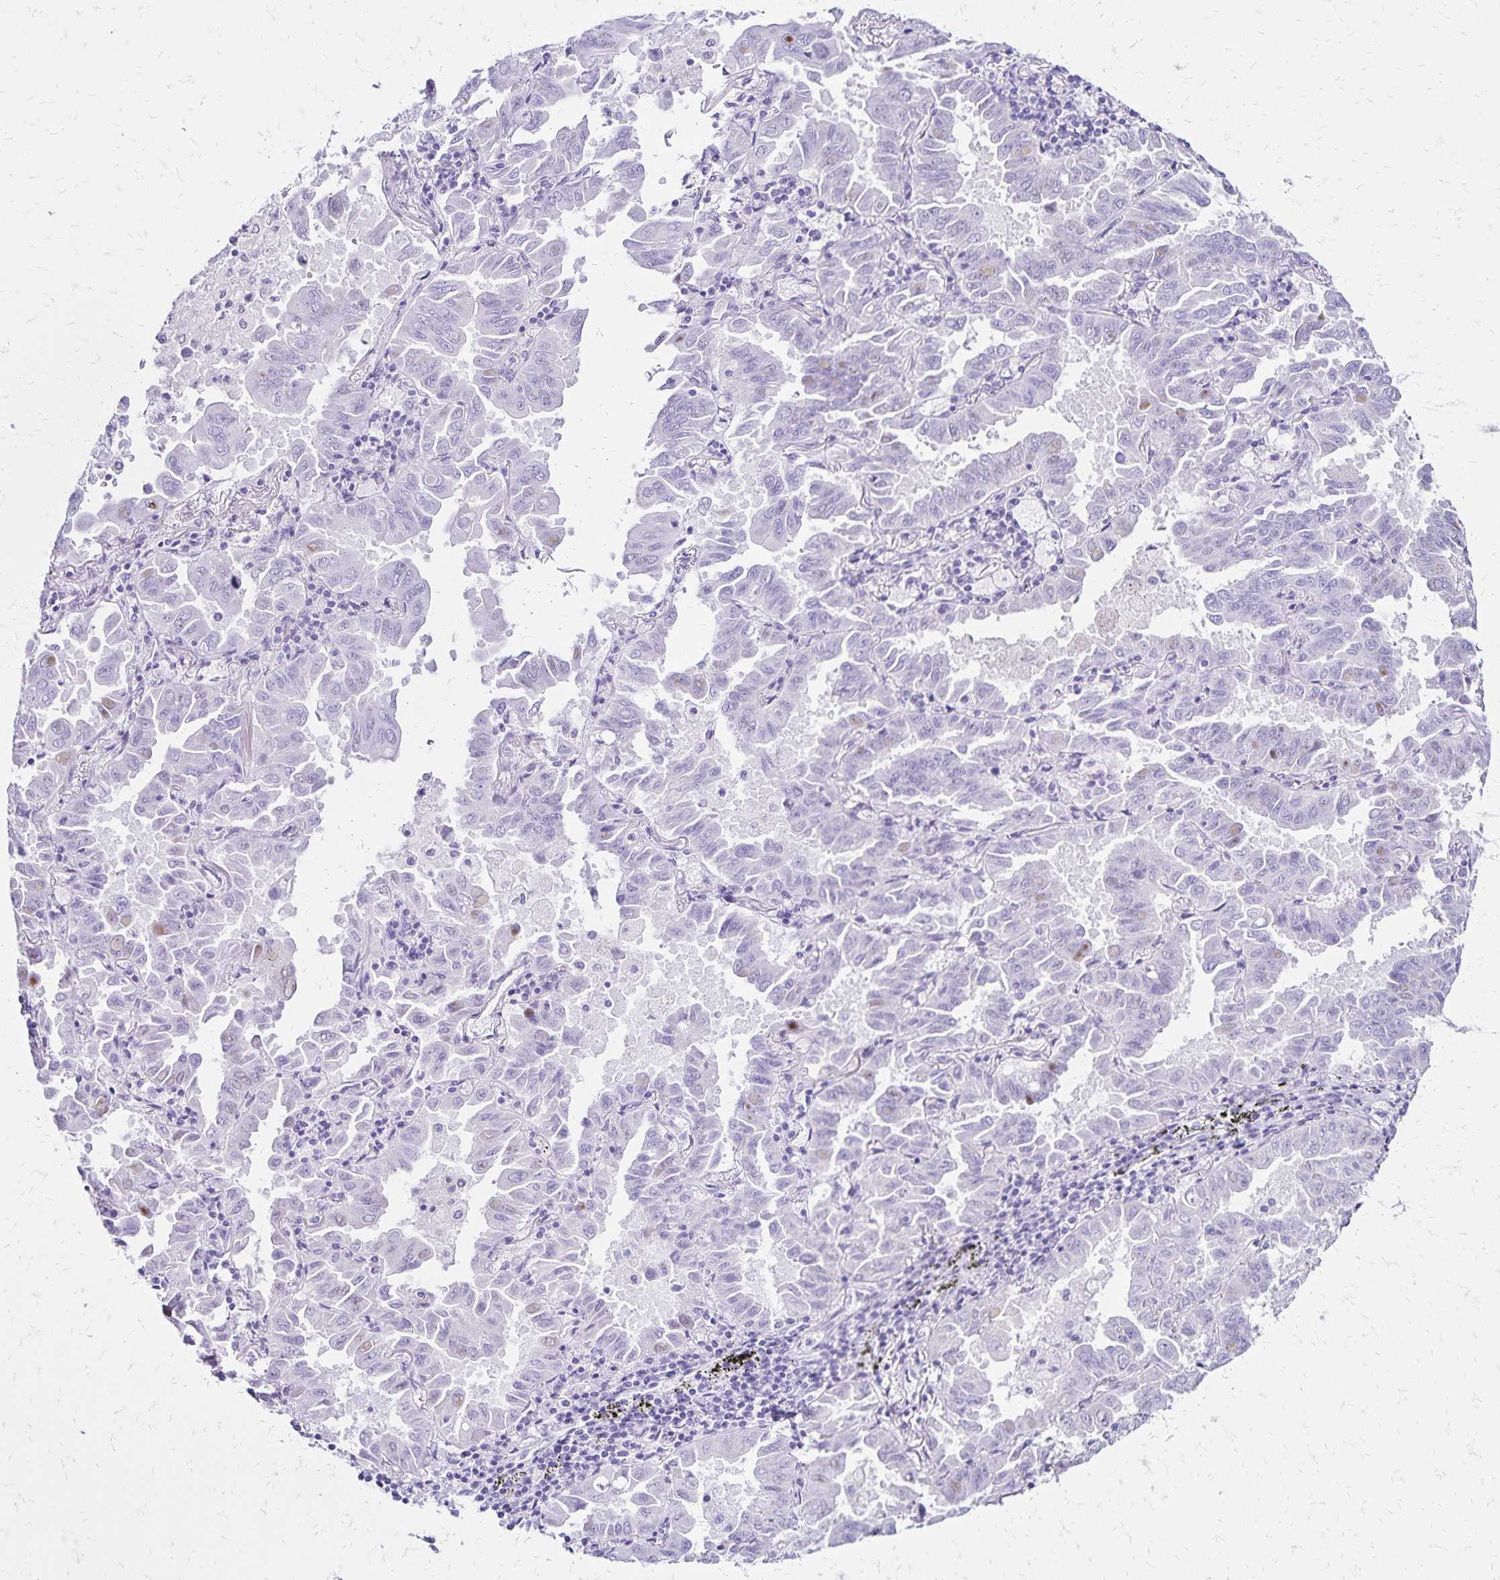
{"staining": {"intensity": "negative", "quantity": "none", "location": "none"}, "tissue": "lung cancer", "cell_type": "Tumor cells", "image_type": "cancer", "snomed": [{"axis": "morphology", "description": "Adenocarcinoma, NOS"}, {"axis": "topography", "description": "Lung"}], "caption": "Immunohistochemical staining of human adenocarcinoma (lung) shows no significant expression in tumor cells.", "gene": "LIN28B", "patient": {"sex": "male", "age": 64}}